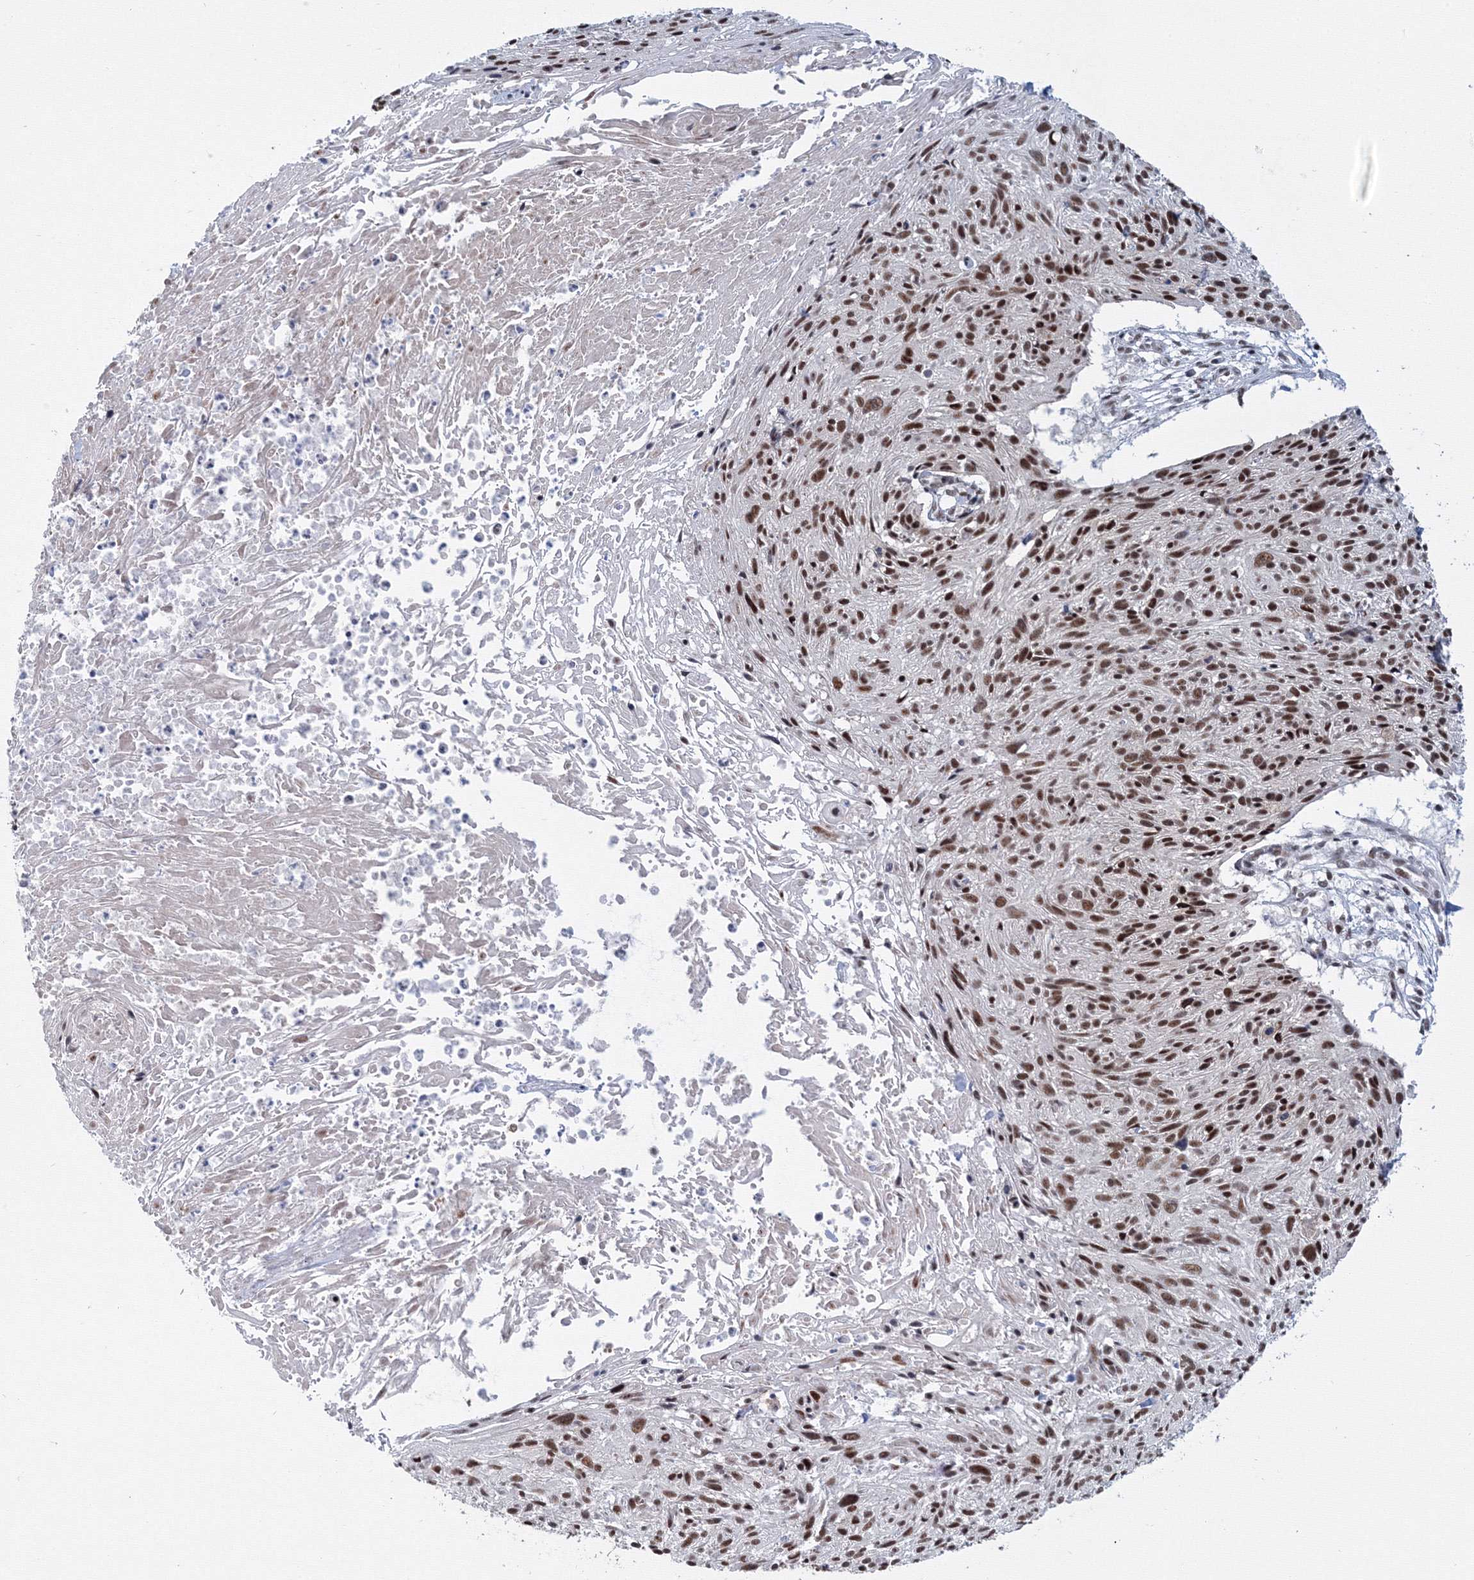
{"staining": {"intensity": "strong", "quantity": ">75%", "location": "nuclear"}, "tissue": "cervical cancer", "cell_type": "Tumor cells", "image_type": "cancer", "snomed": [{"axis": "morphology", "description": "Squamous cell carcinoma, NOS"}, {"axis": "topography", "description": "Cervix"}], "caption": "This is an image of IHC staining of cervical cancer (squamous cell carcinoma), which shows strong staining in the nuclear of tumor cells.", "gene": "SF3B6", "patient": {"sex": "female", "age": 51}}